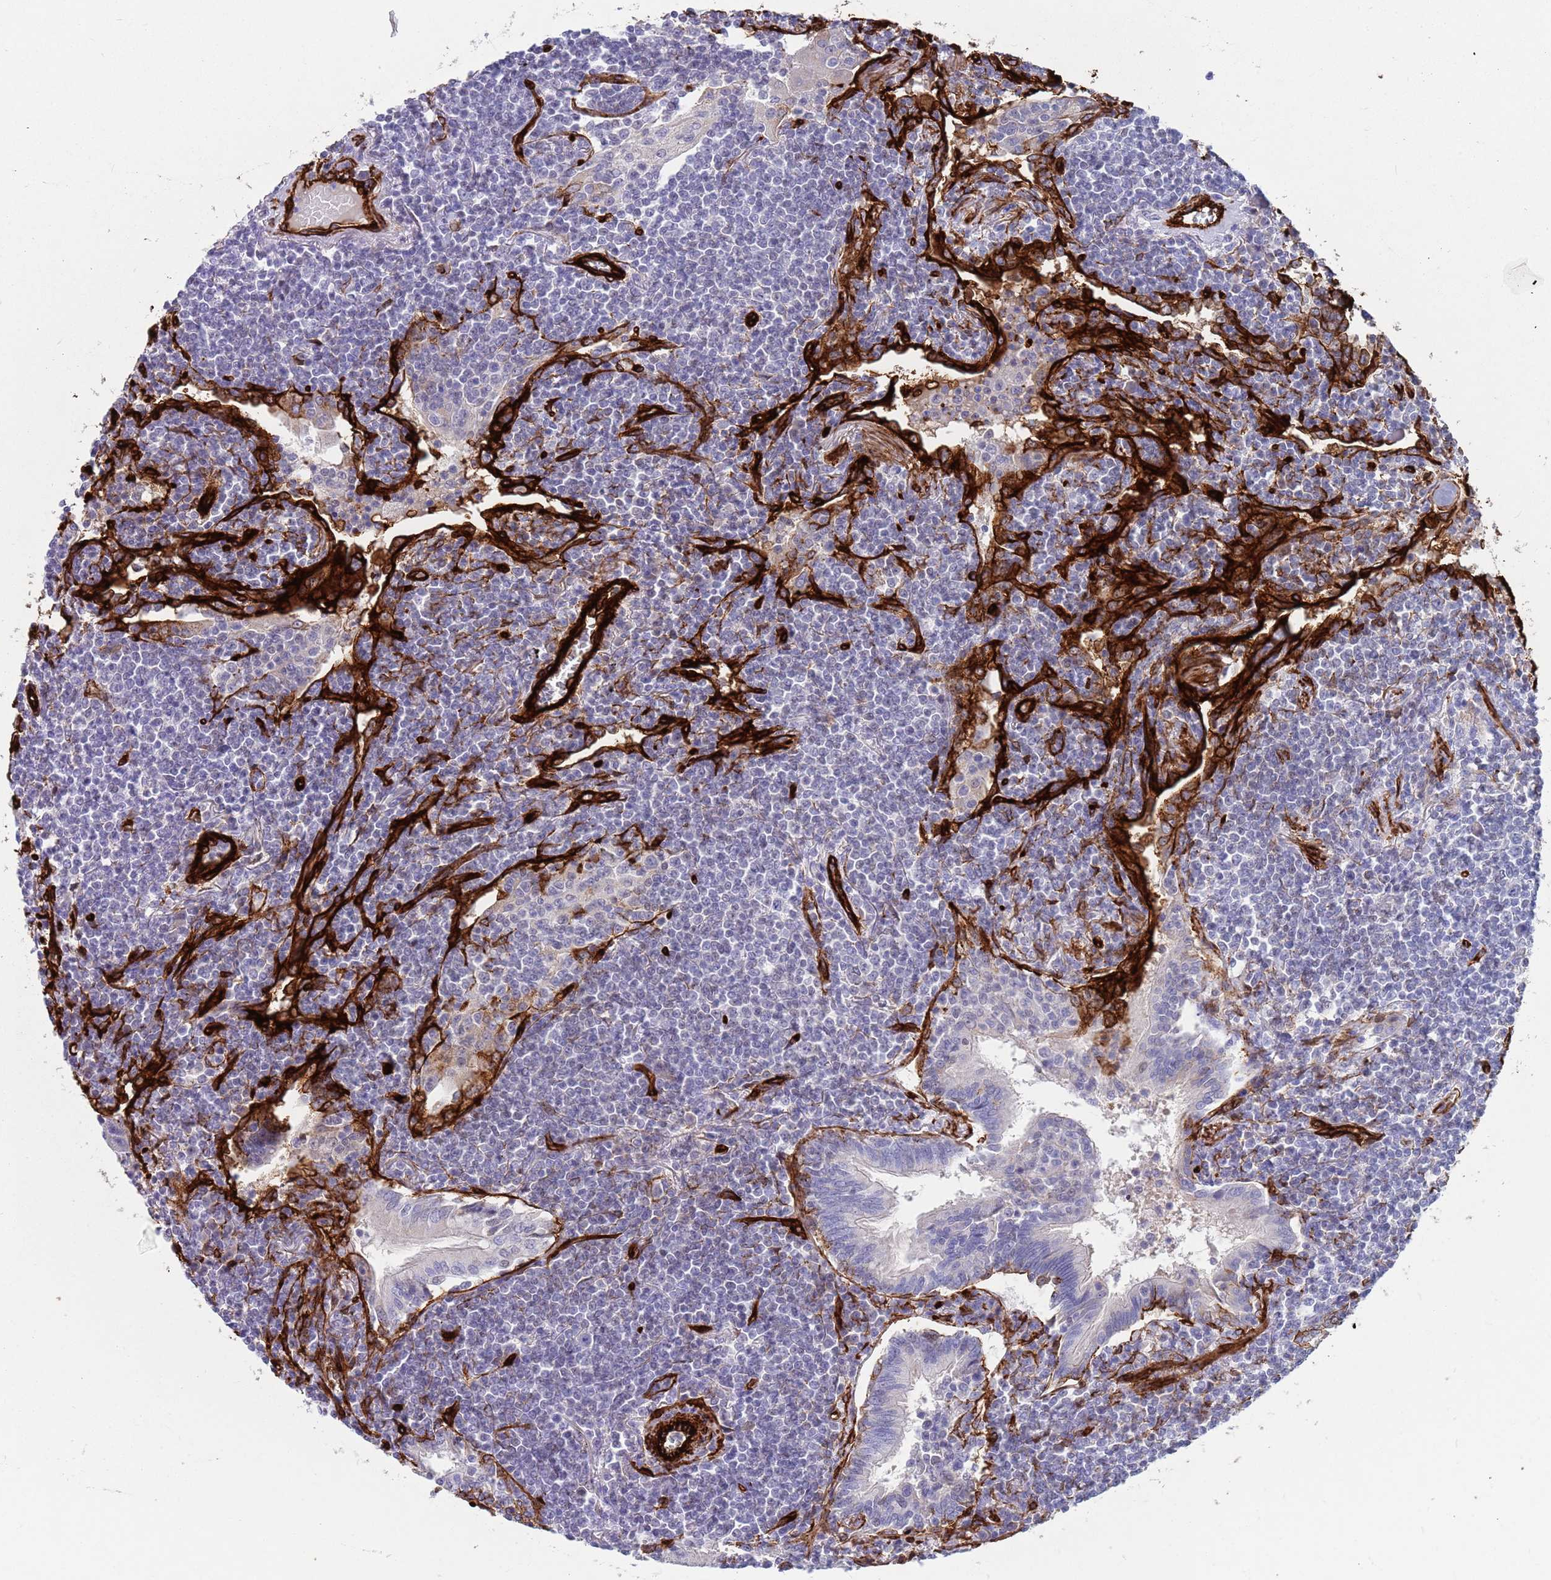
{"staining": {"intensity": "negative", "quantity": "none", "location": "none"}, "tissue": "lymphoma", "cell_type": "Tumor cells", "image_type": "cancer", "snomed": [{"axis": "morphology", "description": "Malignant lymphoma, non-Hodgkin's type, Low grade"}, {"axis": "topography", "description": "Lung"}], "caption": "A high-resolution photomicrograph shows immunohistochemistry (IHC) staining of low-grade malignant lymphoma, non-Hodgkin's type, which shows no significant expression in tumor cells.", "gene": "CAV2", "patient": {"sex": "female", "age": 71}}